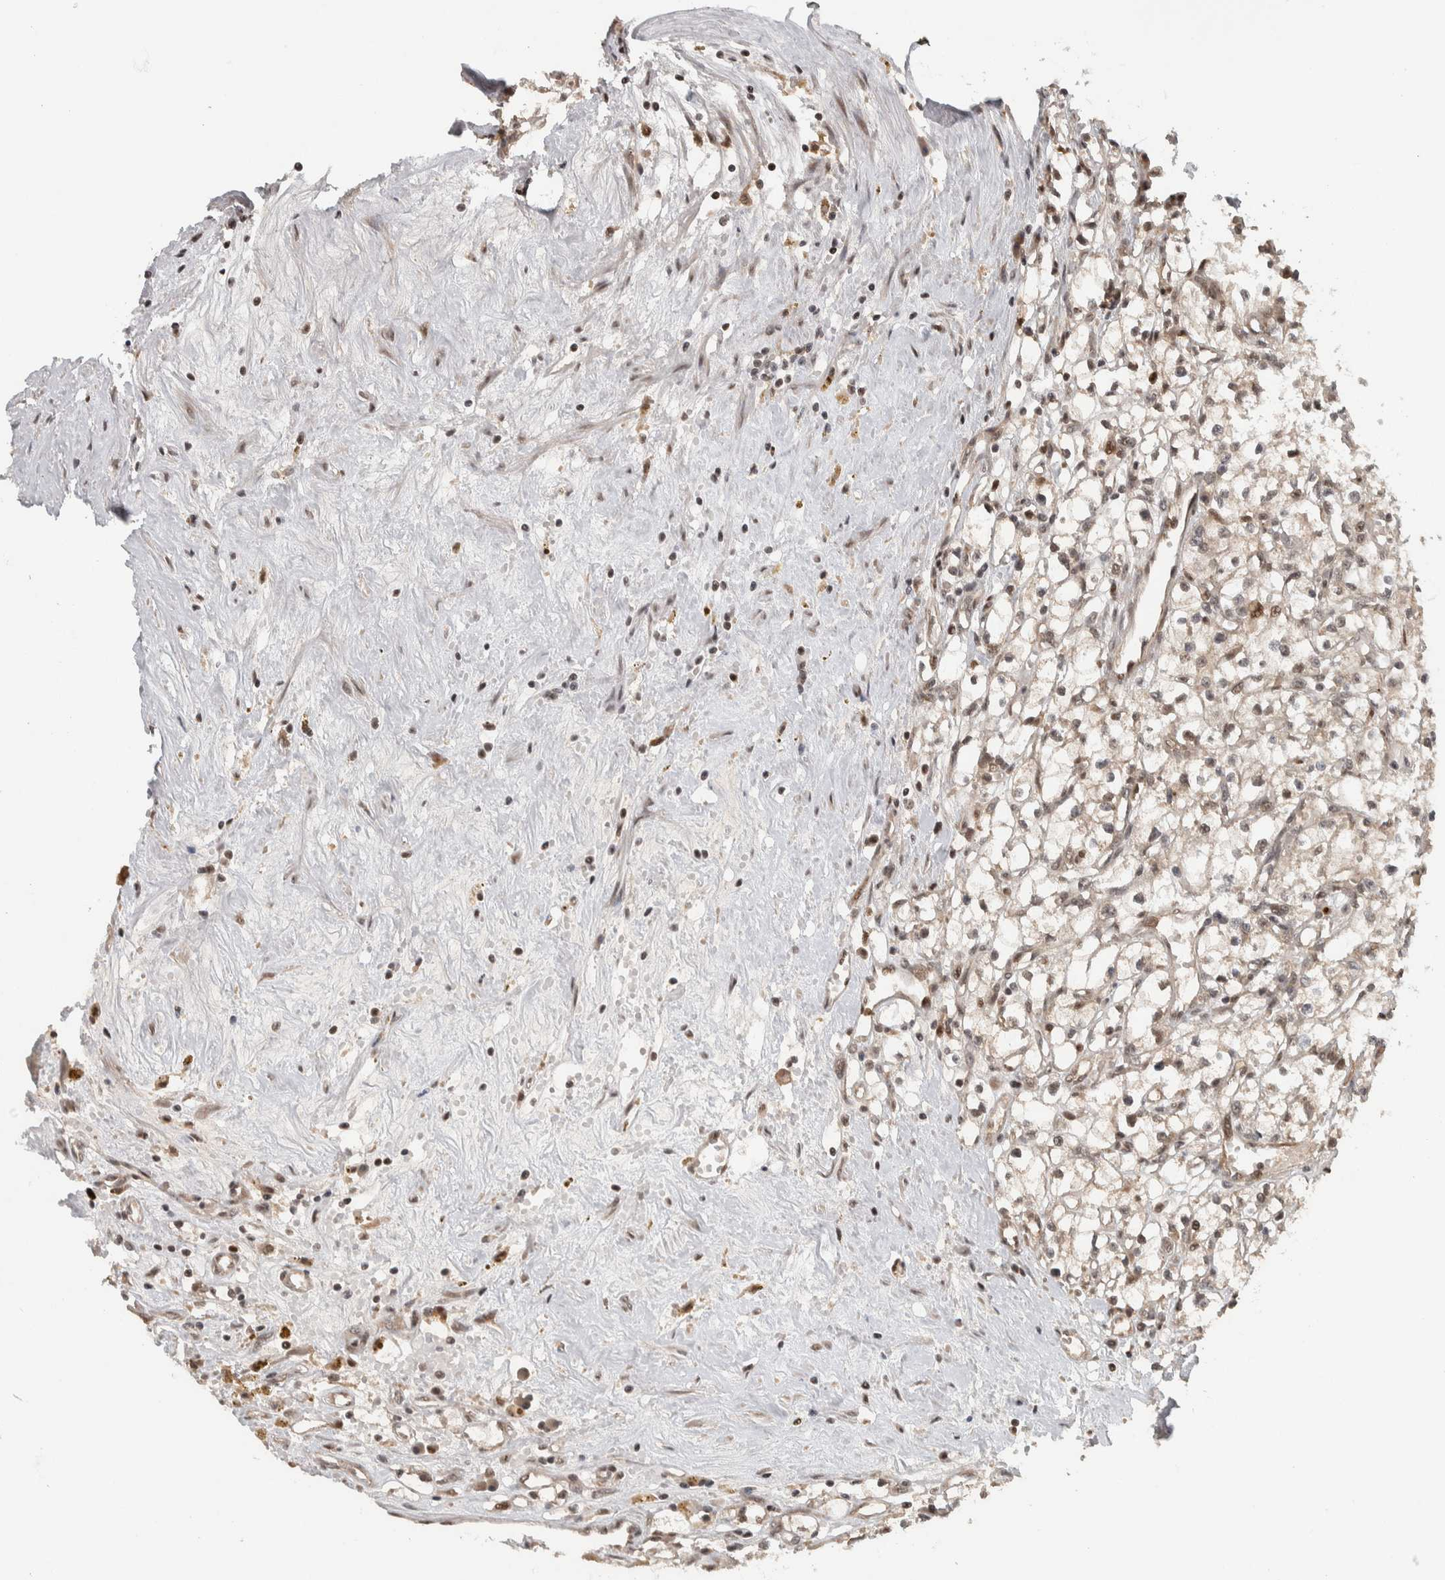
{"staining": {"intensity": "weak", "quantity": ">75%", "location": "cytoplasmic/membranous,nuclear"}, "tissue": "renal cancer", "cell_type": "Tumor cells", "image_type": "cancer", "snomed": [{"axis": "morphology", "description": "Adenocarcinoma, NOS"}, {"axis": "topography", "description": "Kidney"}], "caption": "Renal adenocarcinoma was stained to show a protein in brown. There is low levels of weak cytoplasmic/membranous and nuclear staining in about >75% of tumor cells.", "gene": "RPS6KA4", "patient": {"sex": "male", "age": 56}}